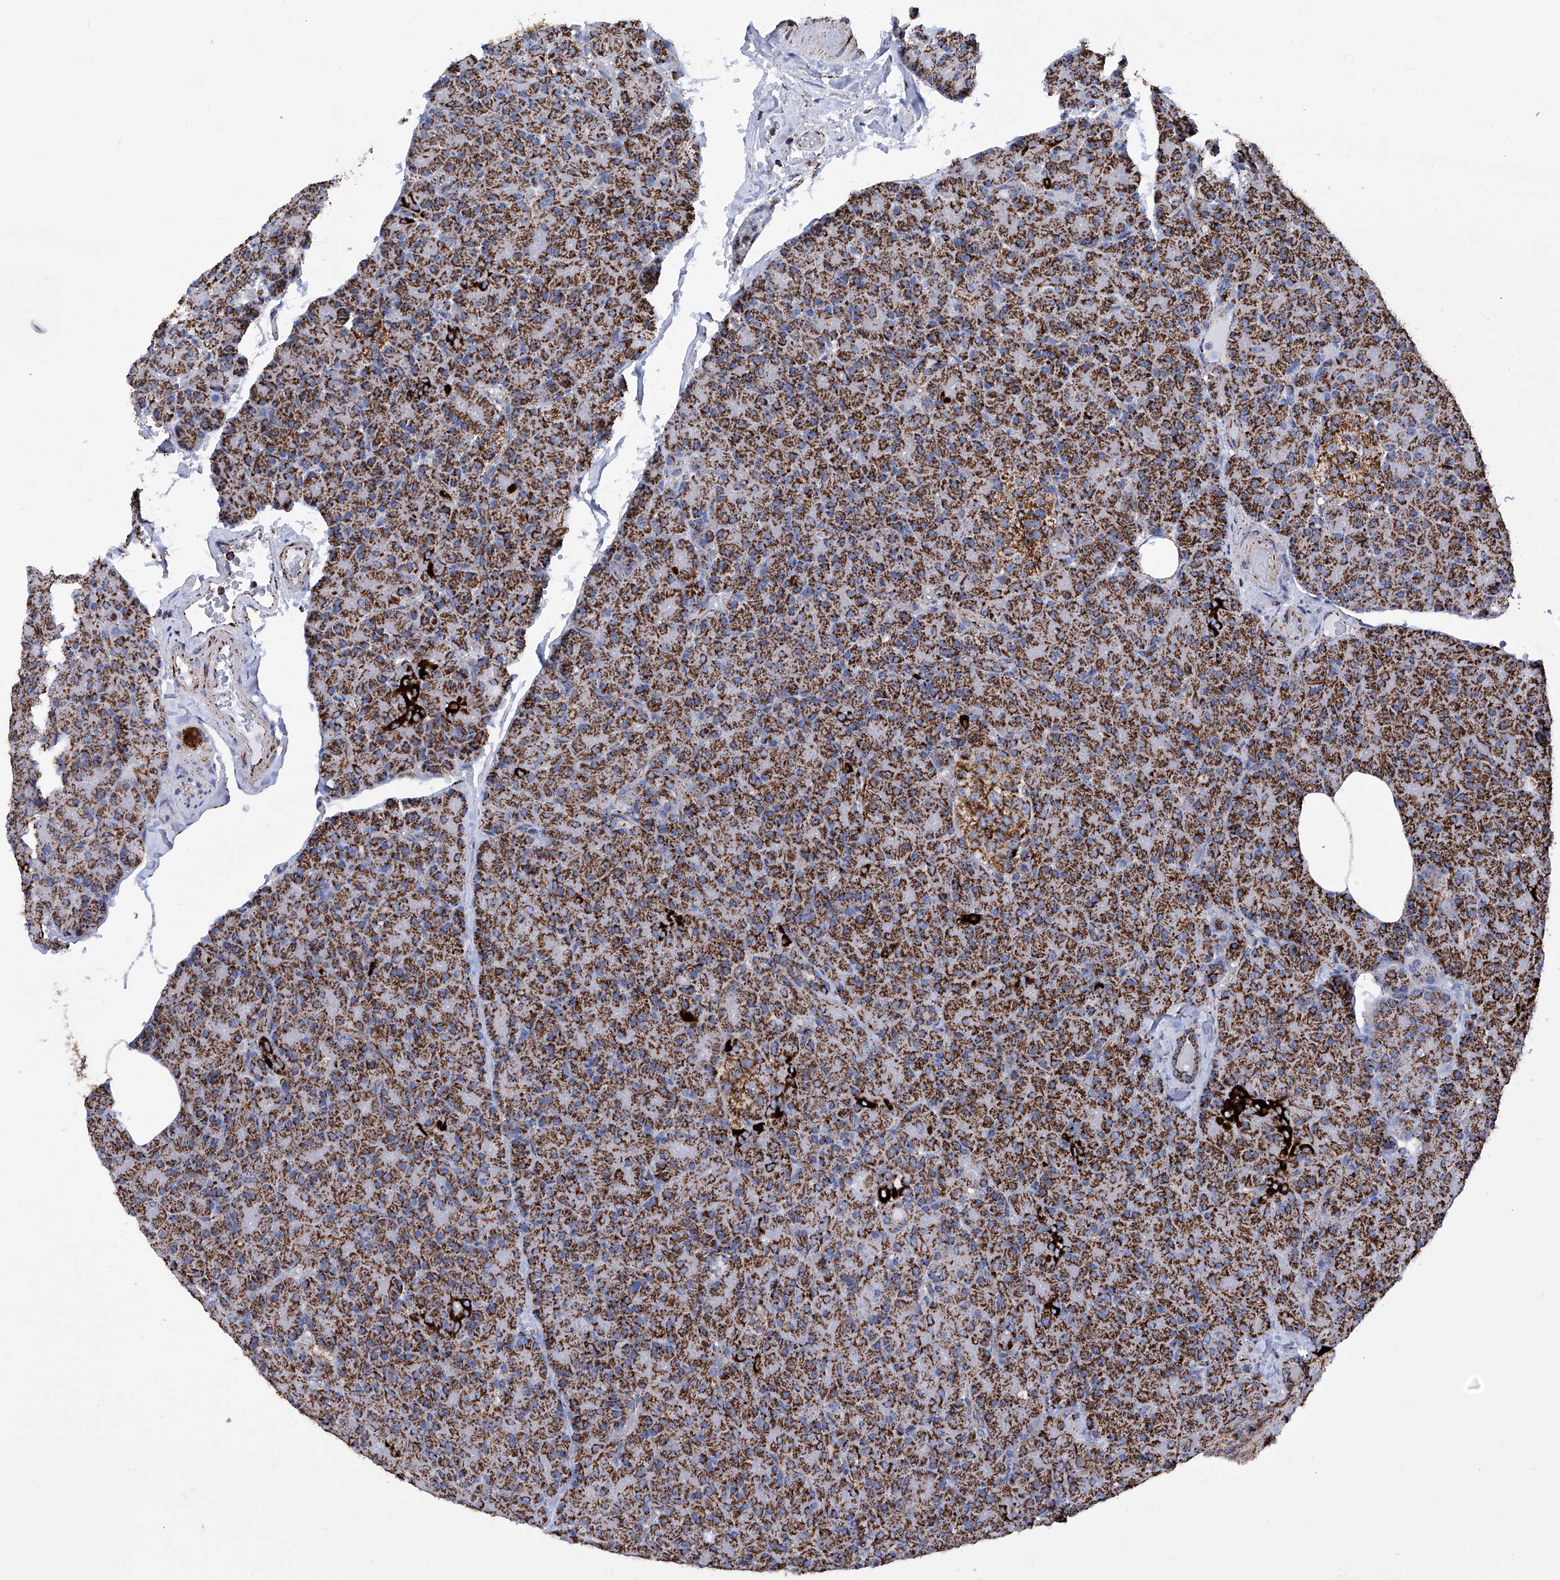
{"staining": {"intensity": "strong", "quantity": ">75%", "location": "cytoplasmic/membranous"}, "tissue": "pancreas", "cell_type": "Exocrine glandular cells", "image_type": "normal", "snomed": [{"axis": "morphology", "description": "Normal tissue, NOS"}, {"axis": "topography", "description": "Pancreas"}], "caption": "Immunohistochemical staining of normal human pancreas displays high levels of strong cytoplasmic/membranous staining in approximately >75% of exocrine glandular cells. The staining was performed using DAB, with brown indicating positive protein expression. Nuclei are stained blue with hematoxylin.", "gene": "ATP5PF", "patient": {"sex": "female", "age": 43}}